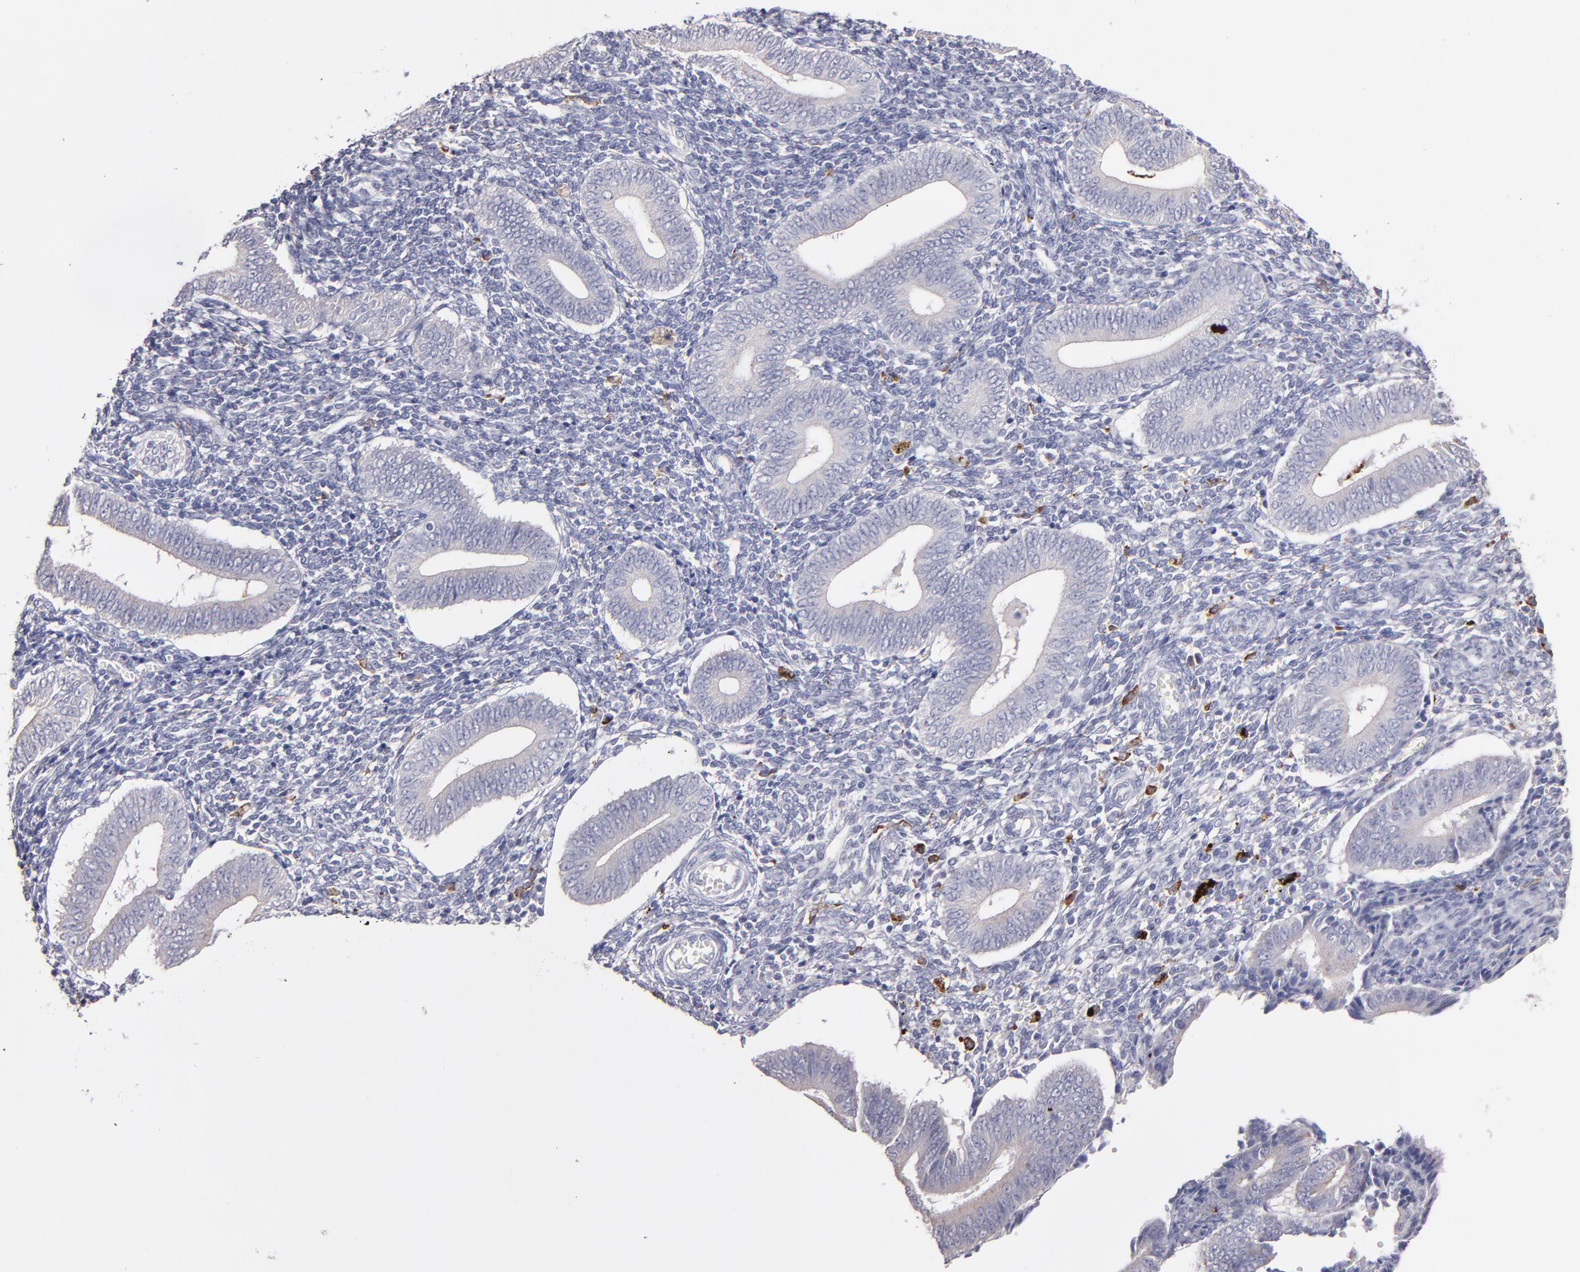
{"staining": {"intensity": "strong", "quantity": "<25%", "location": "cytoplasmic/membranous"}, "tissue": "endometrium", "cell_type": "Cells in endometrial stroma", "image_type": "normal", "snomed": [{"axis": "morphology", "description": "Normal tissue, NOS"}, {"axis": "topography", "description": "Uterus"}, {"axis": "topography", "description": "Endometrium"}], "caption": "Human endometrium stained with a protein marker reveals strong staining in cells in endometrial stroma.", "gene": "GLDC", "patient": {"sex": "female", "age": 33}}